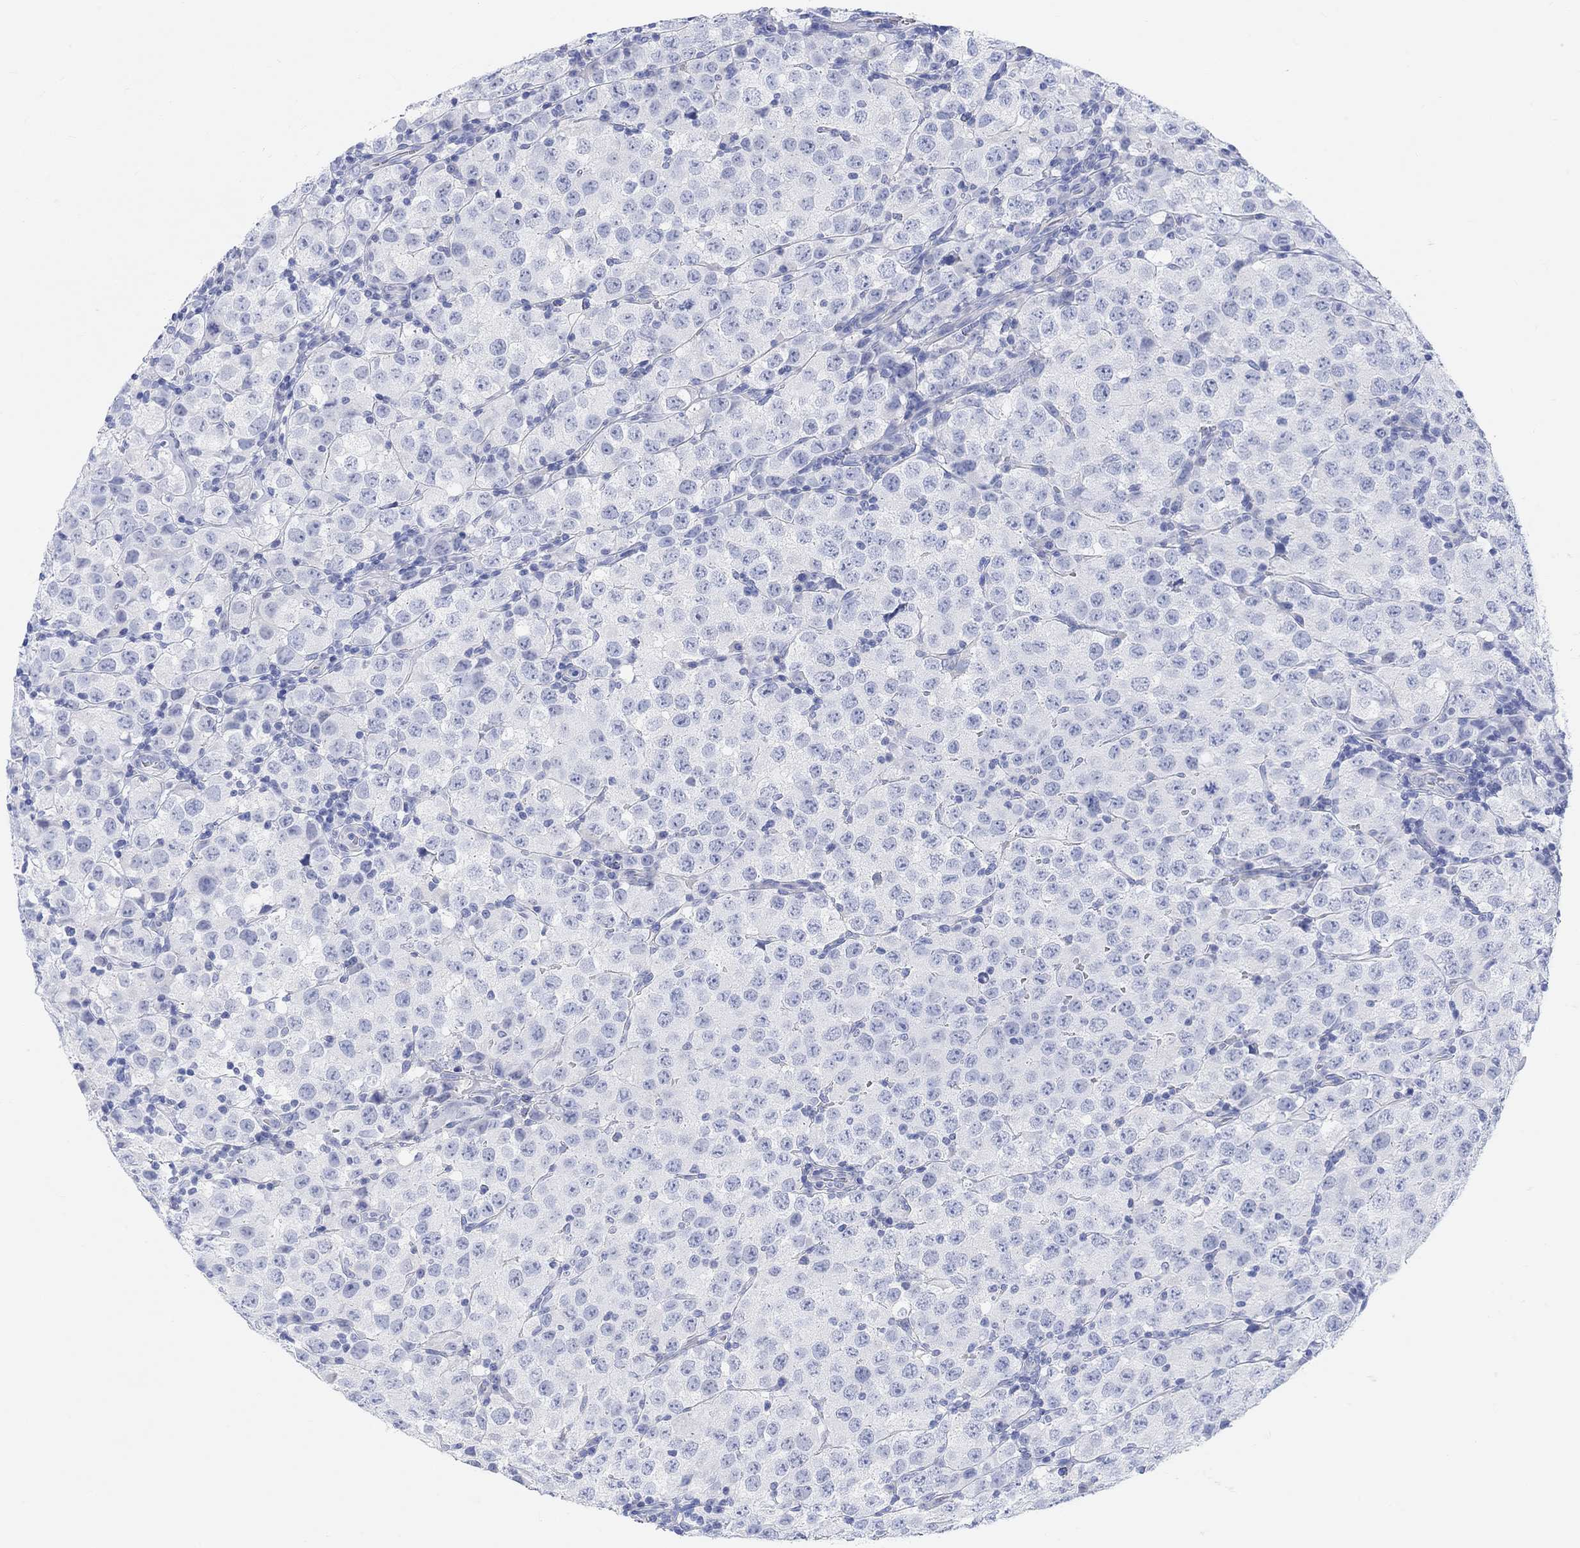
{"staining": {"intensity": "negative", "quantity": "none", "location": "none"}, "tissue": "testis cancer", "cell_type": "Tumor cells", "image_type": "cancer", "snomed": [{"axis": "morphology", "description": "Seminoma, NOS"}, {"axis": "topography", "description": "Testis"}], "caption": "Tumor cells show no significant positivity in testis seminoma.", "gene": "XIRP2", "patient": {"sex": "male", "age": 34}}